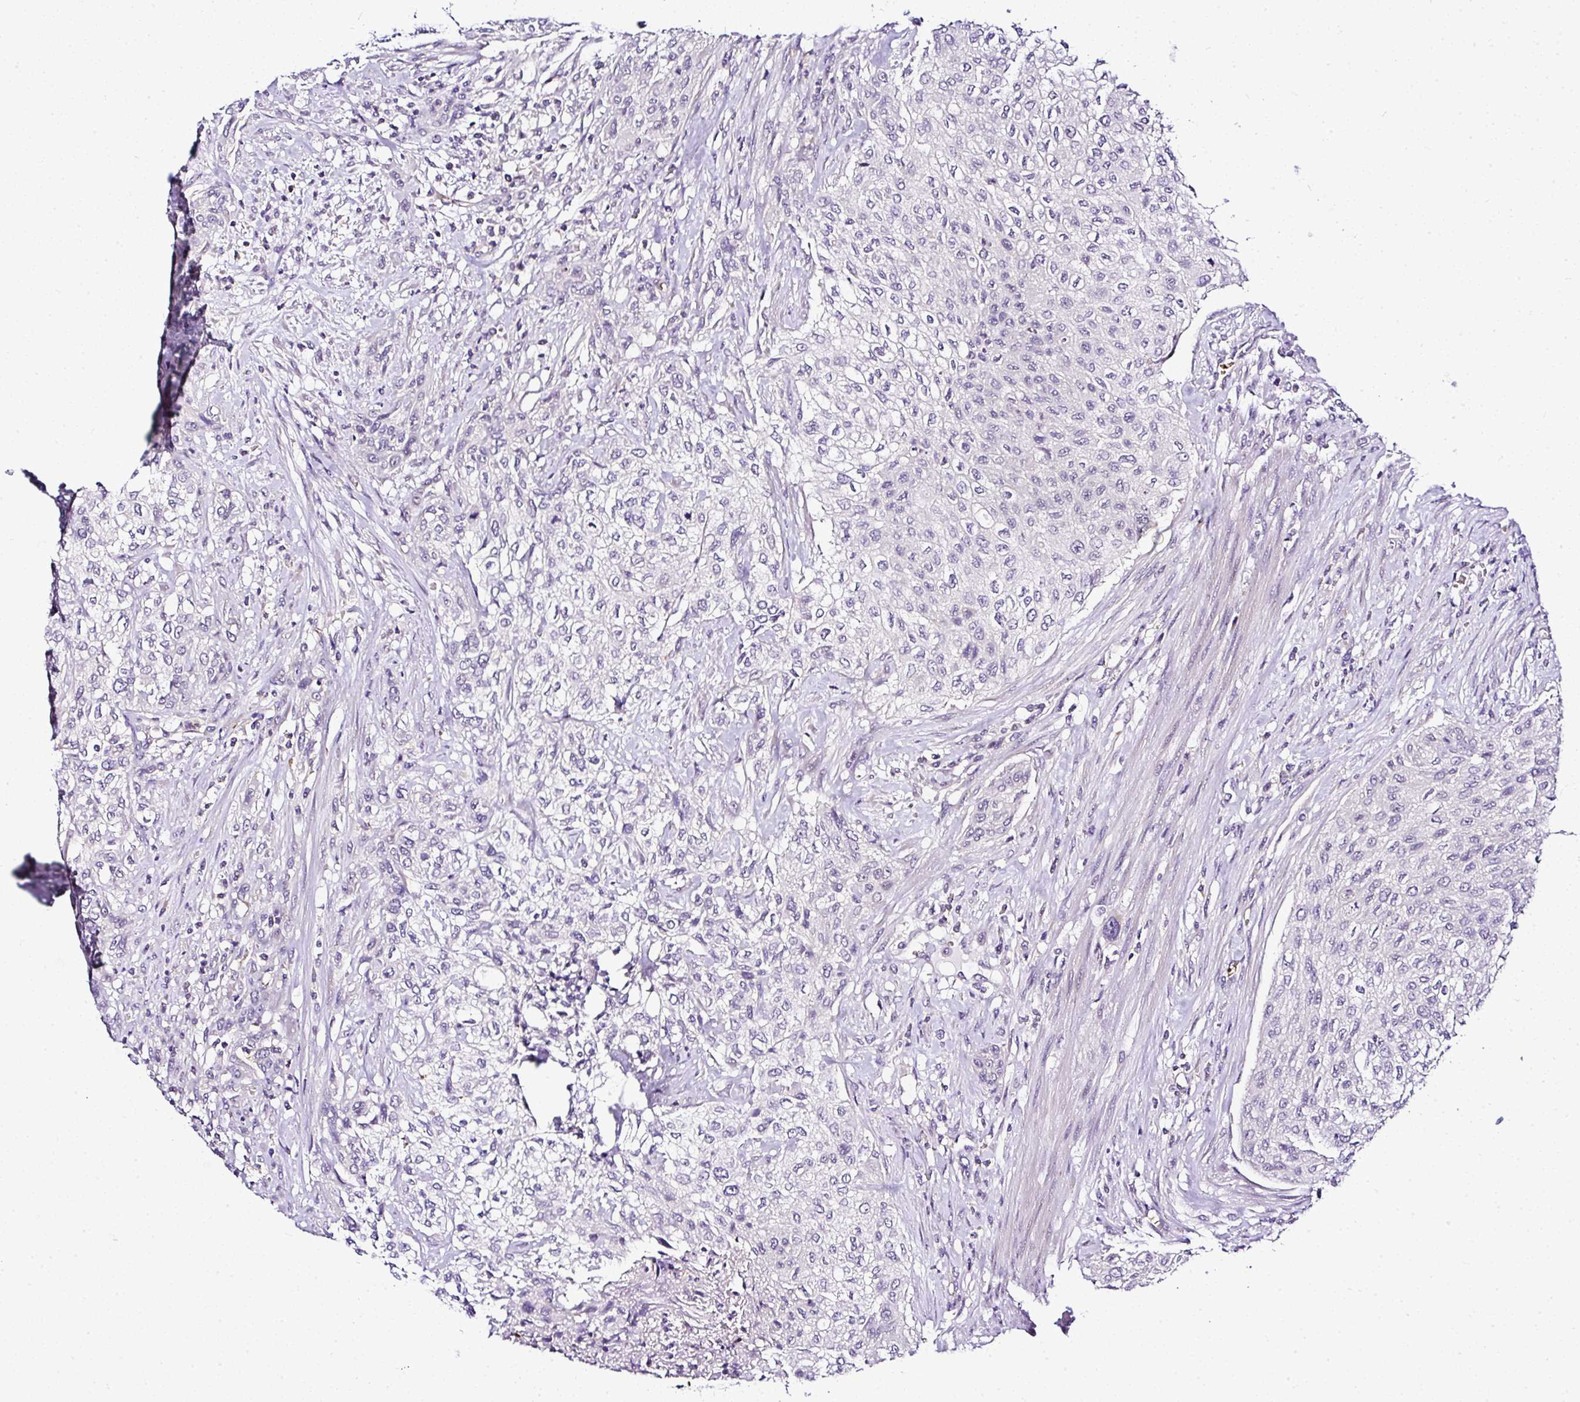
{"staining": {"intensity": "negative", "quantity": "none", "location": "none"}, "tissue": "urothelial cancer", "cell_type": "Tumor cells", "image_type": "cancer", "snomed": [{"axis": "morphology", "description": "Normal tissue, NOS"}, {"axis": "morphology", "description": "Urothelial carcinoma, NOS"}, {"axis": "topography", "description": "Urinary bladder"}, {"axis": "topography", "description": "Peripheral nerve tissue"}], "caption": "Urothelial cancer was stained to show a protein in brown. There is no significant expression in tumor cells.", "gene": "DEPDC5", "patient": {"sex": "male", "age": 35}}